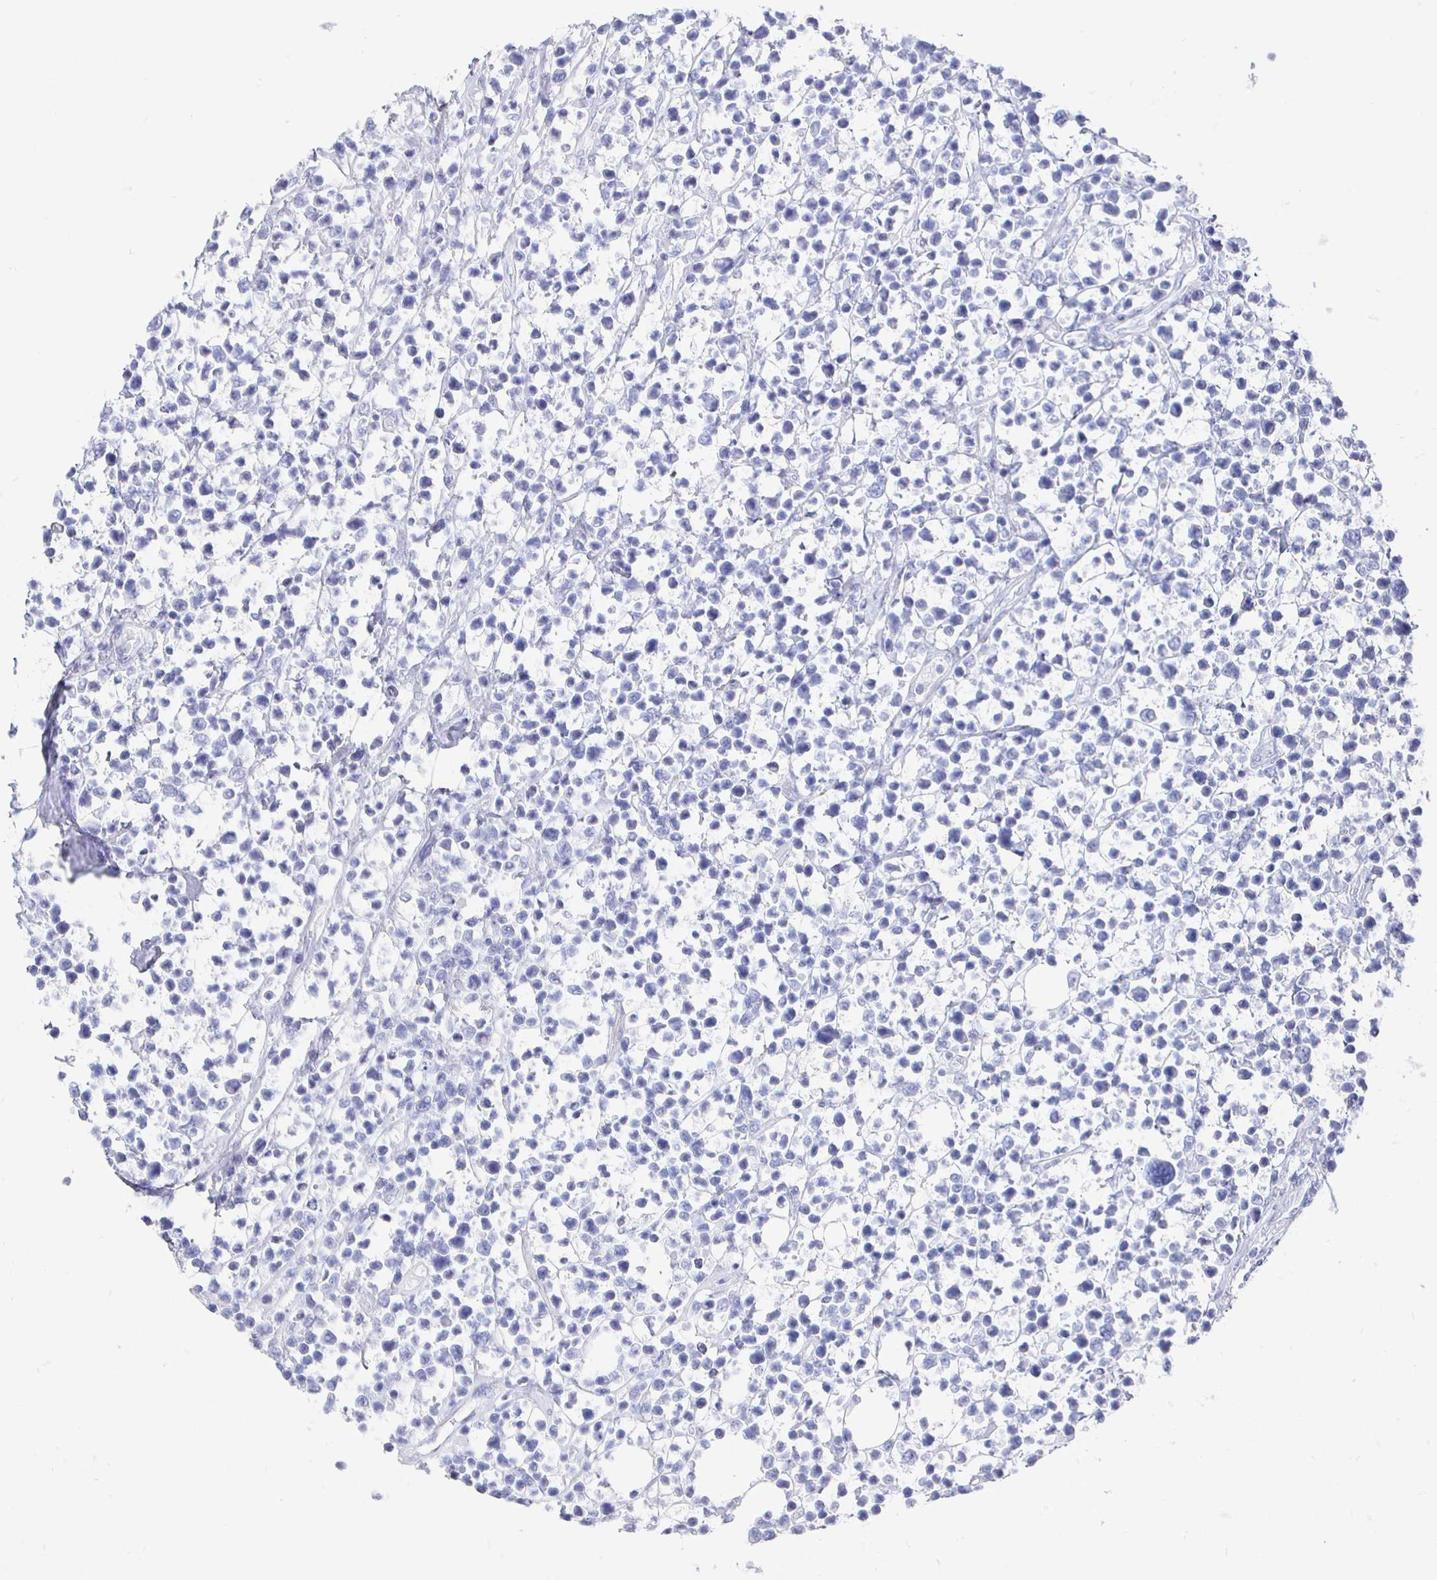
{"staining": {"intensity": "negative", "quantity": "none", "location": "none"}, "tissue": "lymphoma", "cell_type": "Tumor cells", "image_type": "cancer", "snomed": [{"axis": "morphology", "description": "Malignant lymphoma, non-Hodgkin's type, Low grade"}, {"axis": "topography", "description": "Lymph node"}], "caption": "The IHC micrograph has no significant positivity in tumor cells of low-grade malignant lymphoma, non-Hodgkin's type tissue.", "gene": "CLCA1", "patient": {"sex": "male", "age": 60}}